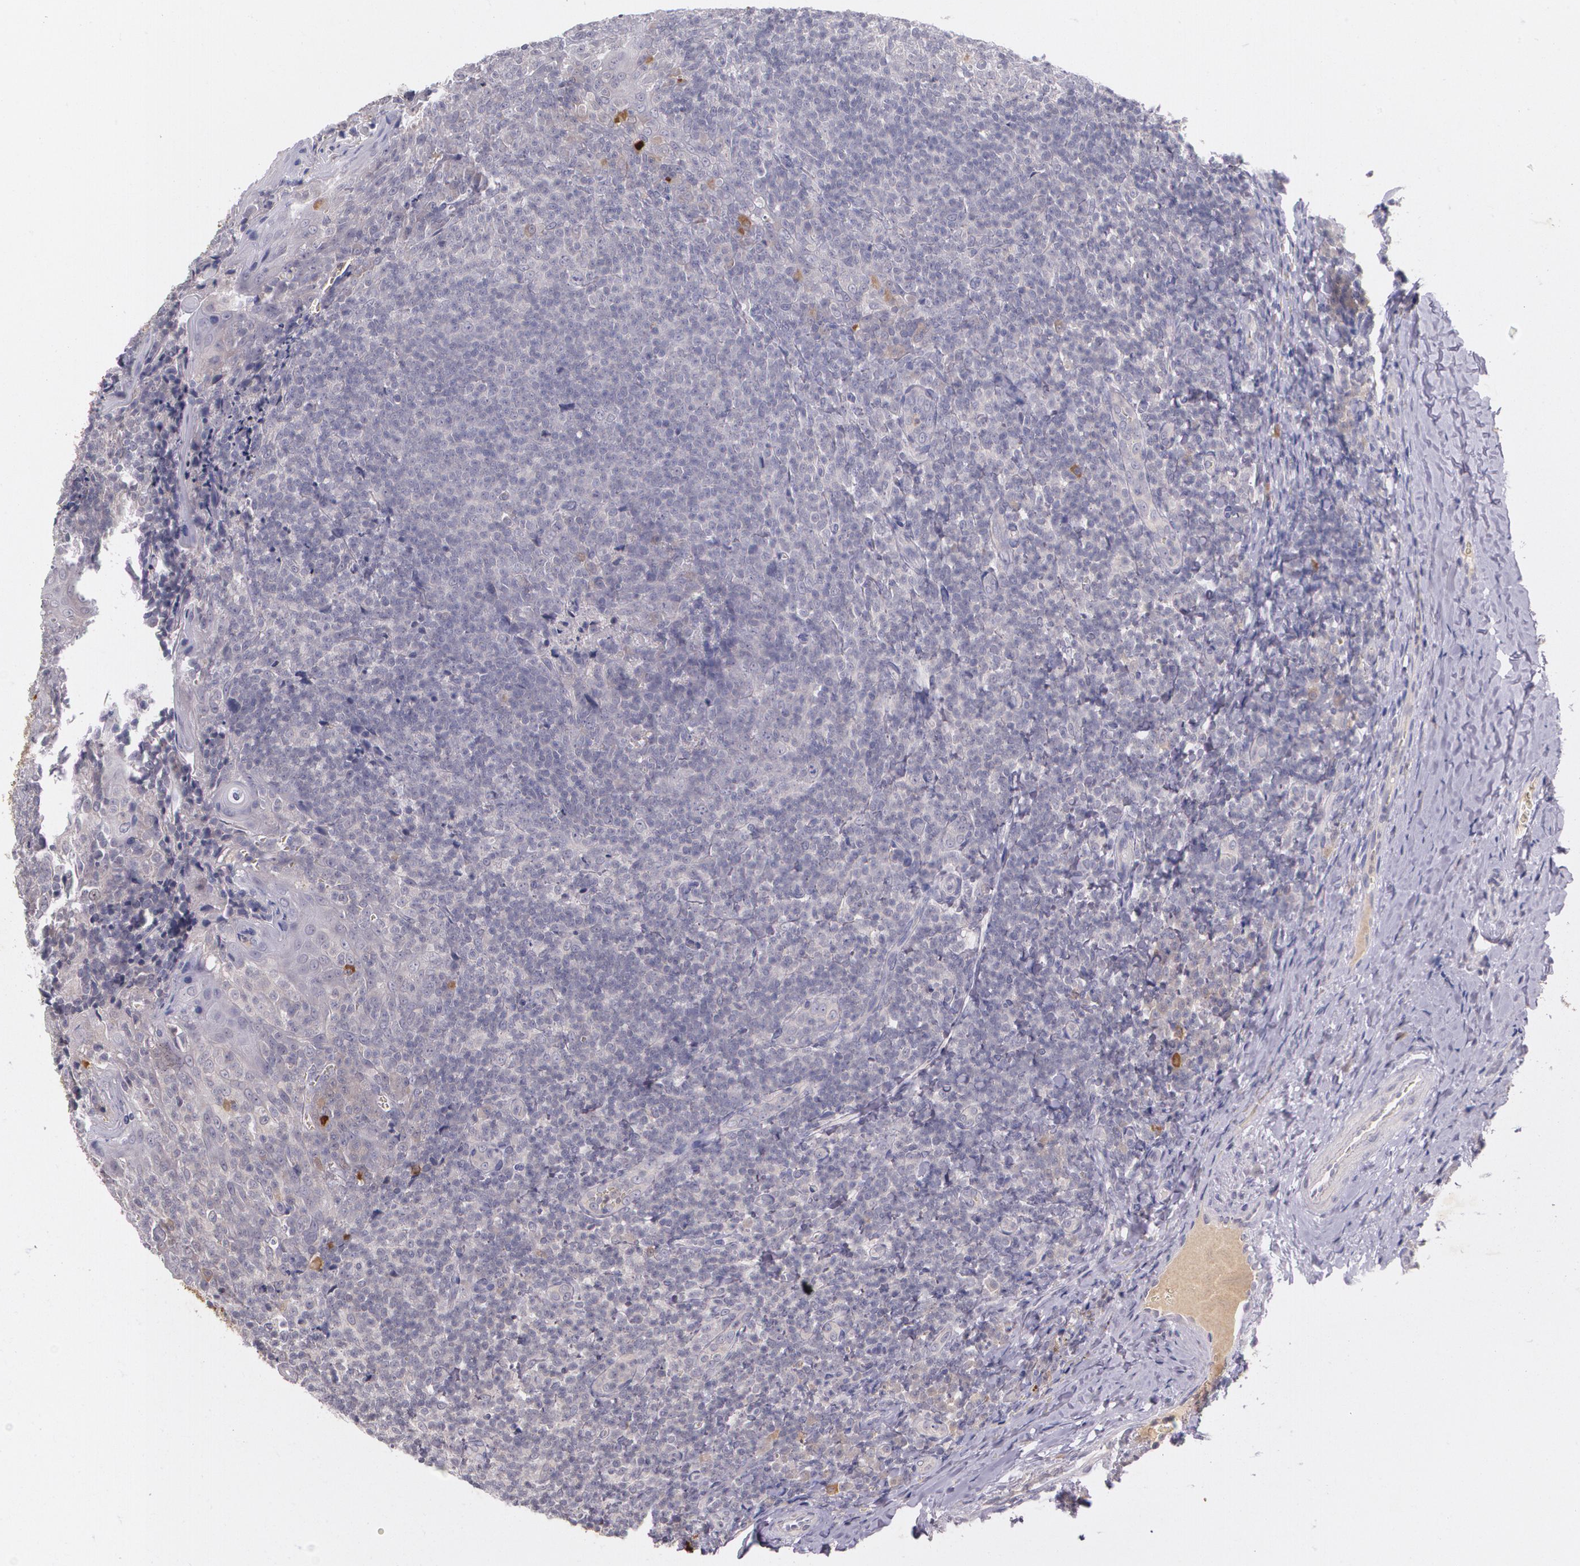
{"staining": {"intensity": "weak", "quantity": "<25%", "location": "cytoplasmic/membranous"}, "tissue": "tonsil", "cell_type": "Non-germinal center cells", "image_type": "normal", "snomed": [{"axis": "morphology", "description": "Normal tissue, NOS"}, {"axis": "topography", "description": "Tonsil"}], "caption": "Immunohistochemistry histopathology image of benign human tonsil stained for a protein (brown), which exhibits no staining in non-germinal center cells.", "gene": "TM4SF1", "patient": {"sex": "male", "age": 31}}